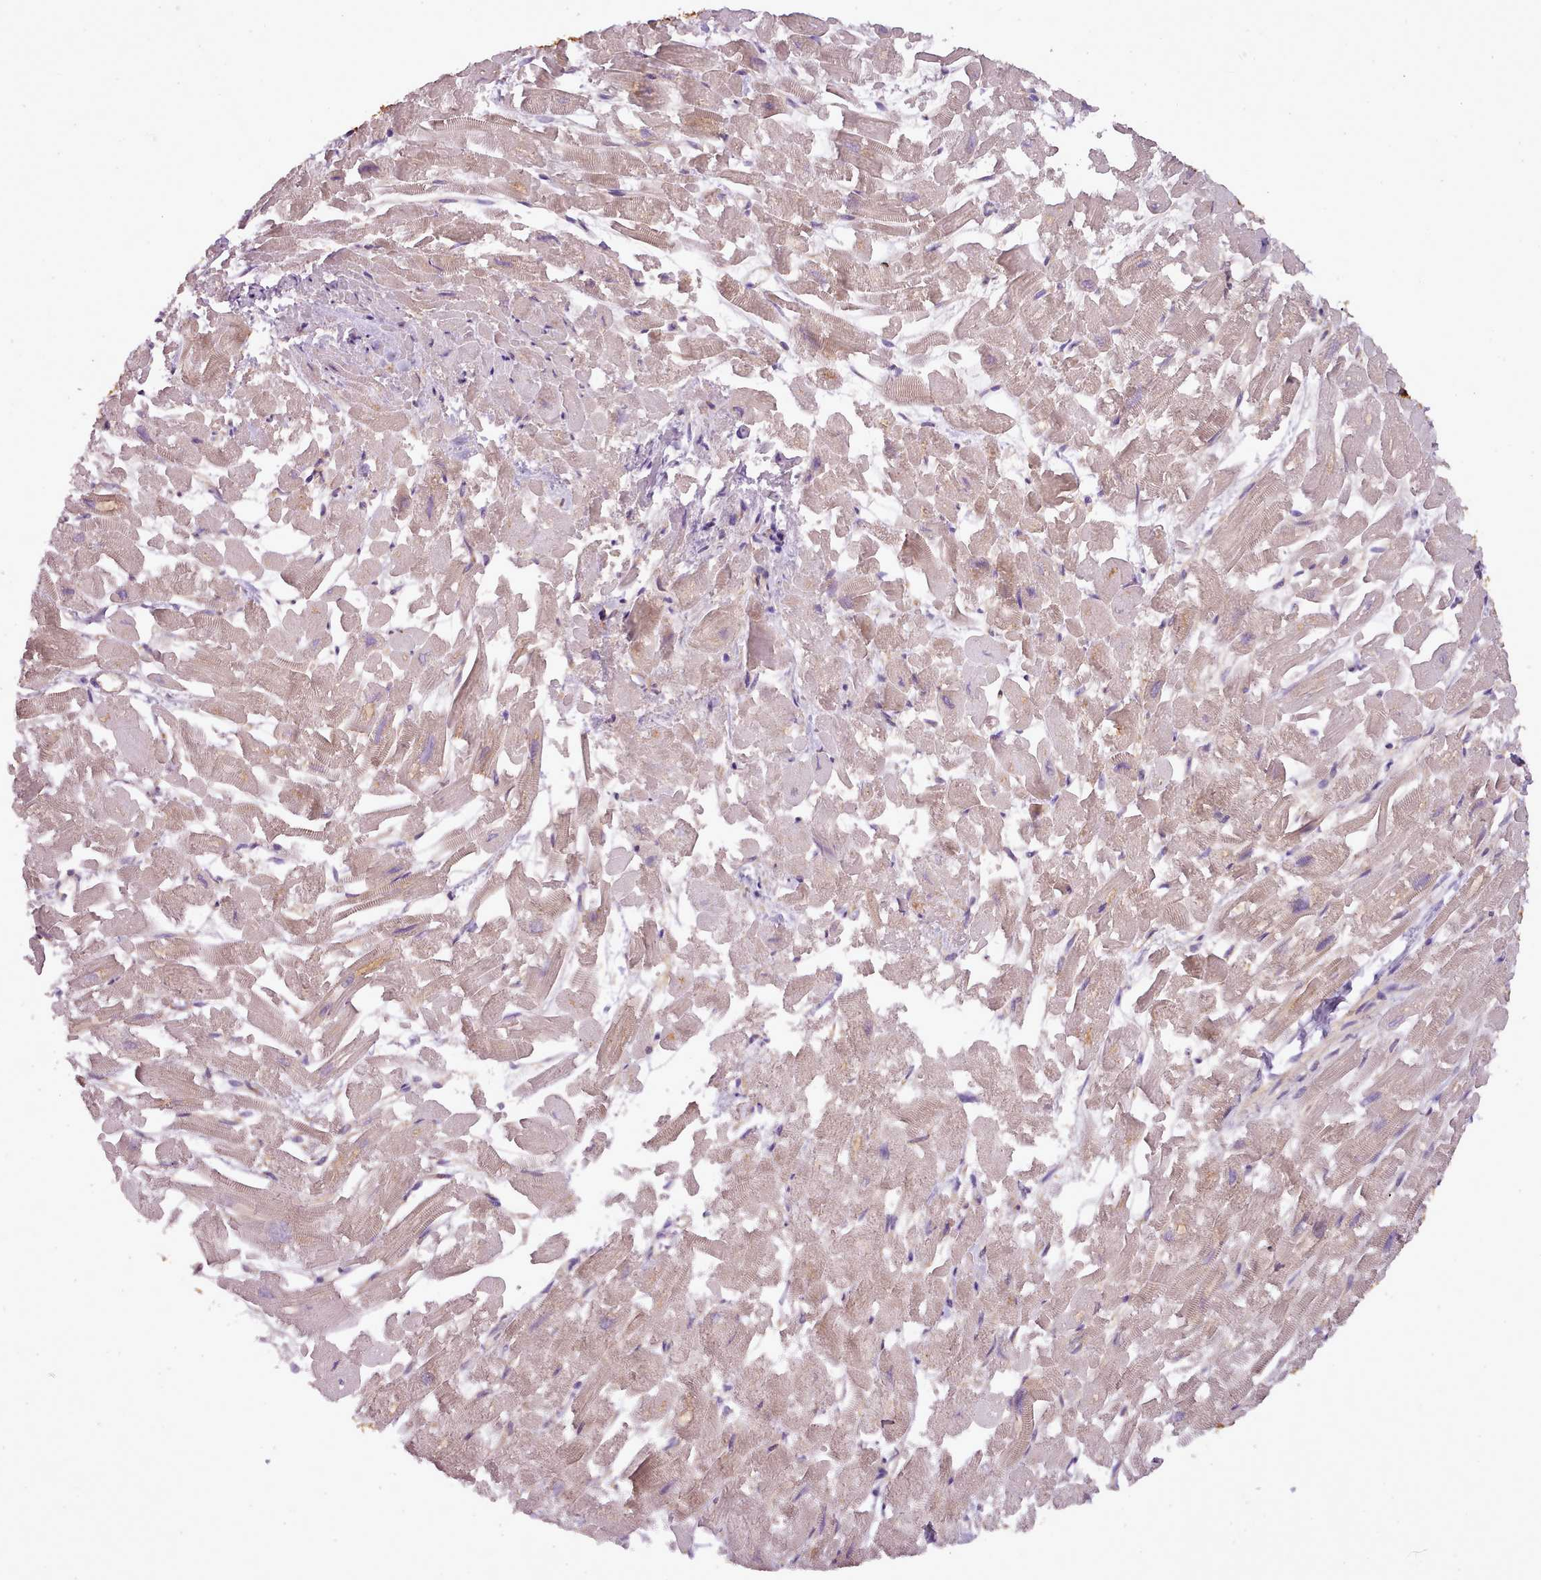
{"staining": {"intensity": "weak", "quantity": "25%-75%", "location": "cytoplasmic/membranous"}, "tissue": "heart muscle", "cell_type": "Cardiomyocytes", "image_type": "normal", "snomed": [{"axis": "morphology", "description": "Normal tissue, NOS"}, {"axis": "topography", "description": "Heart"}], "caption": "Immunohistochemistry histopathology image of normal heart muscle: human heart muscle stained using immunohistochemistry (IHC) exhibits low levels of weak protein expression localized specifically in the cytoplasmic/membranous of cardiomyocytes, appearing as a cytoplasmic/membranous brown color.", "gene": "NTN4", "patient": {"sex": "male", "age": 54}}